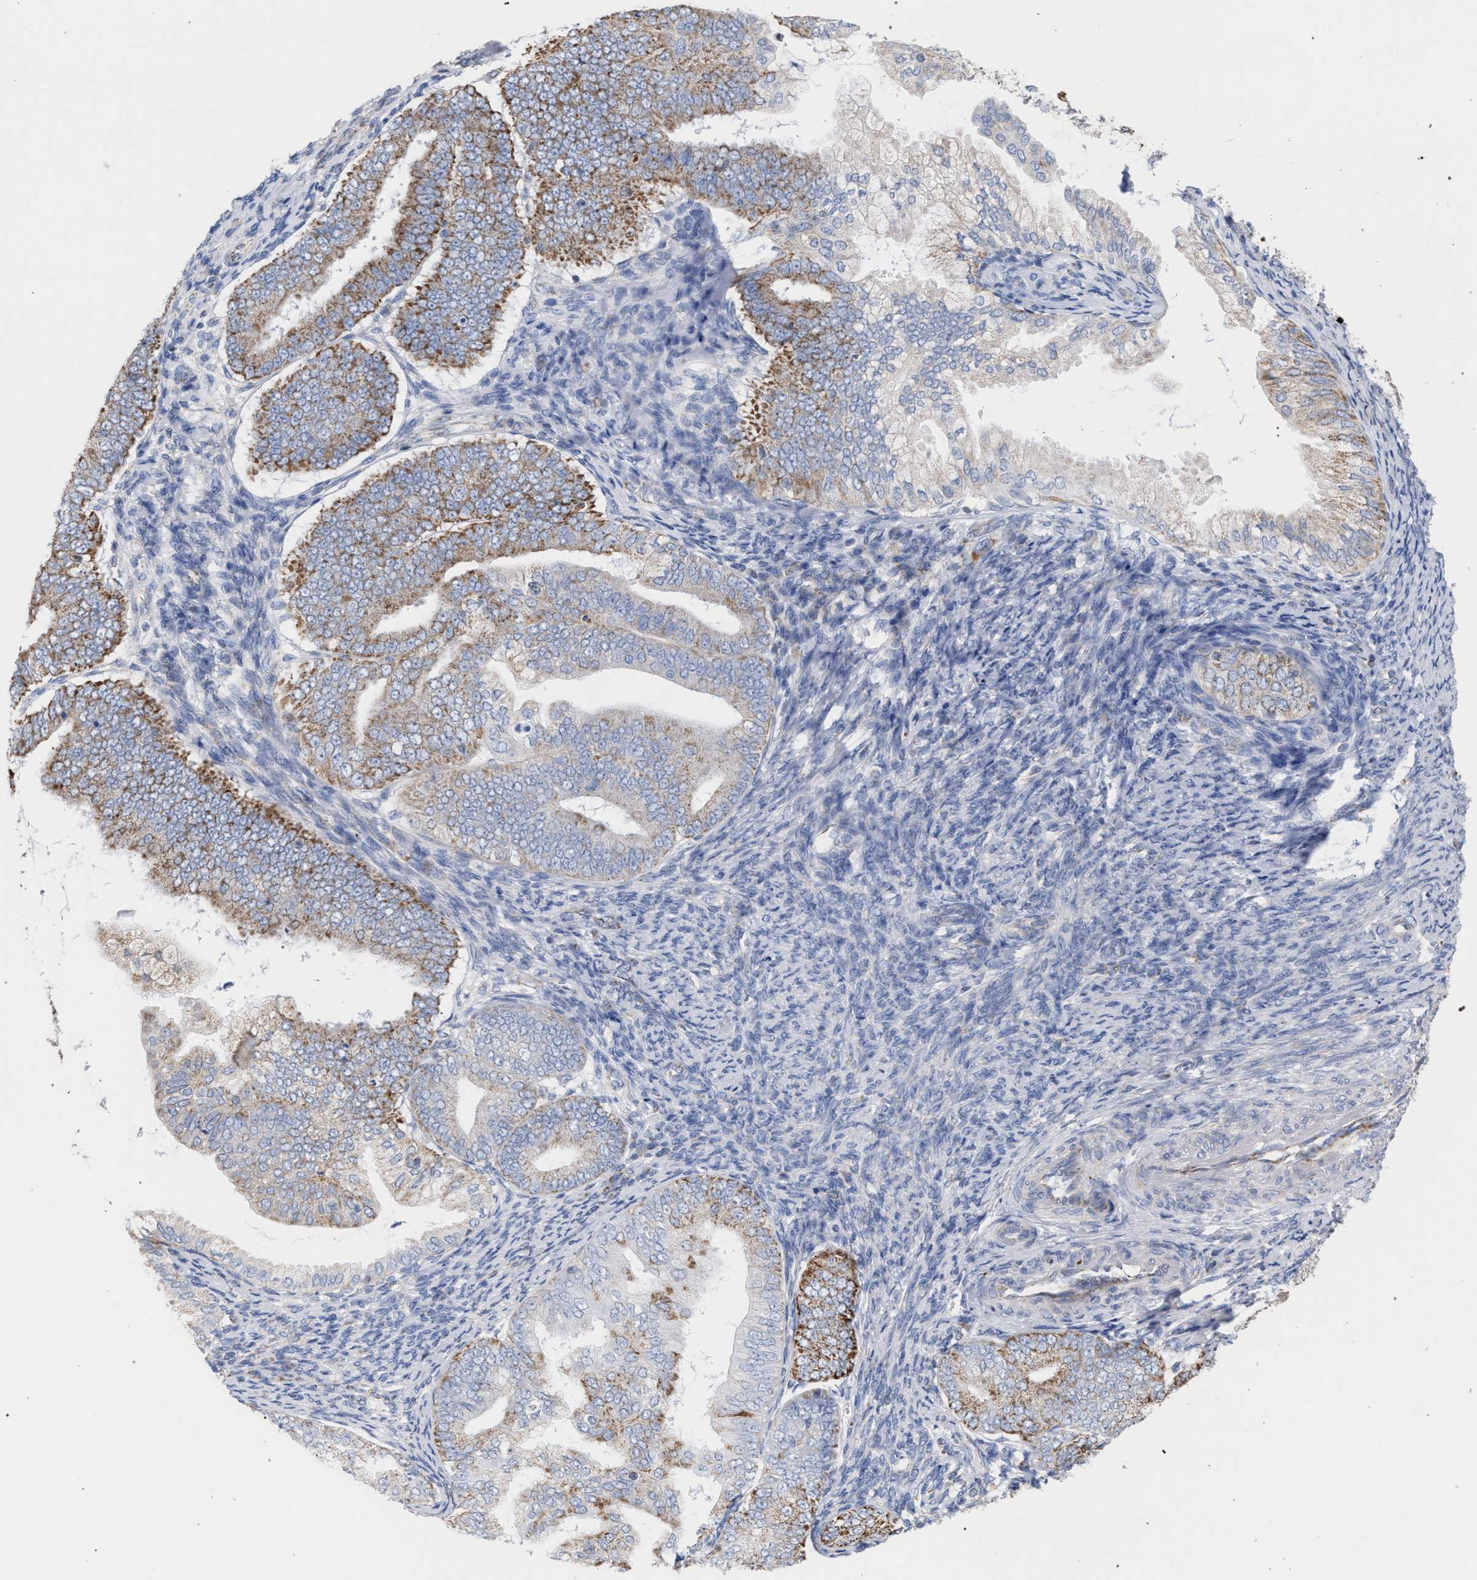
{"staining": {"intensity": "moderate", "quantity": ">75%", "location": "cytoplasmic/membranous"}, "tissue": "endometrial cancer", "cell_type": "Tumor cells", "image_type": "cancer", "snomed": [{"axis": "morphology", "description": "Adenocarcinoma, NOS"}, {"axis": "topography", "description": "Endometrium"}], "caption": "Immunohistochemical staining of adenocarcinoma (endometrial) demonstrates medium levels of moderate cytoplasmic/membranous staining in approximately >75% of tumor cells. Nuclei are stained in blue.", "gene": "ECI2", "patient": {"sex": "female", "age": 63}}